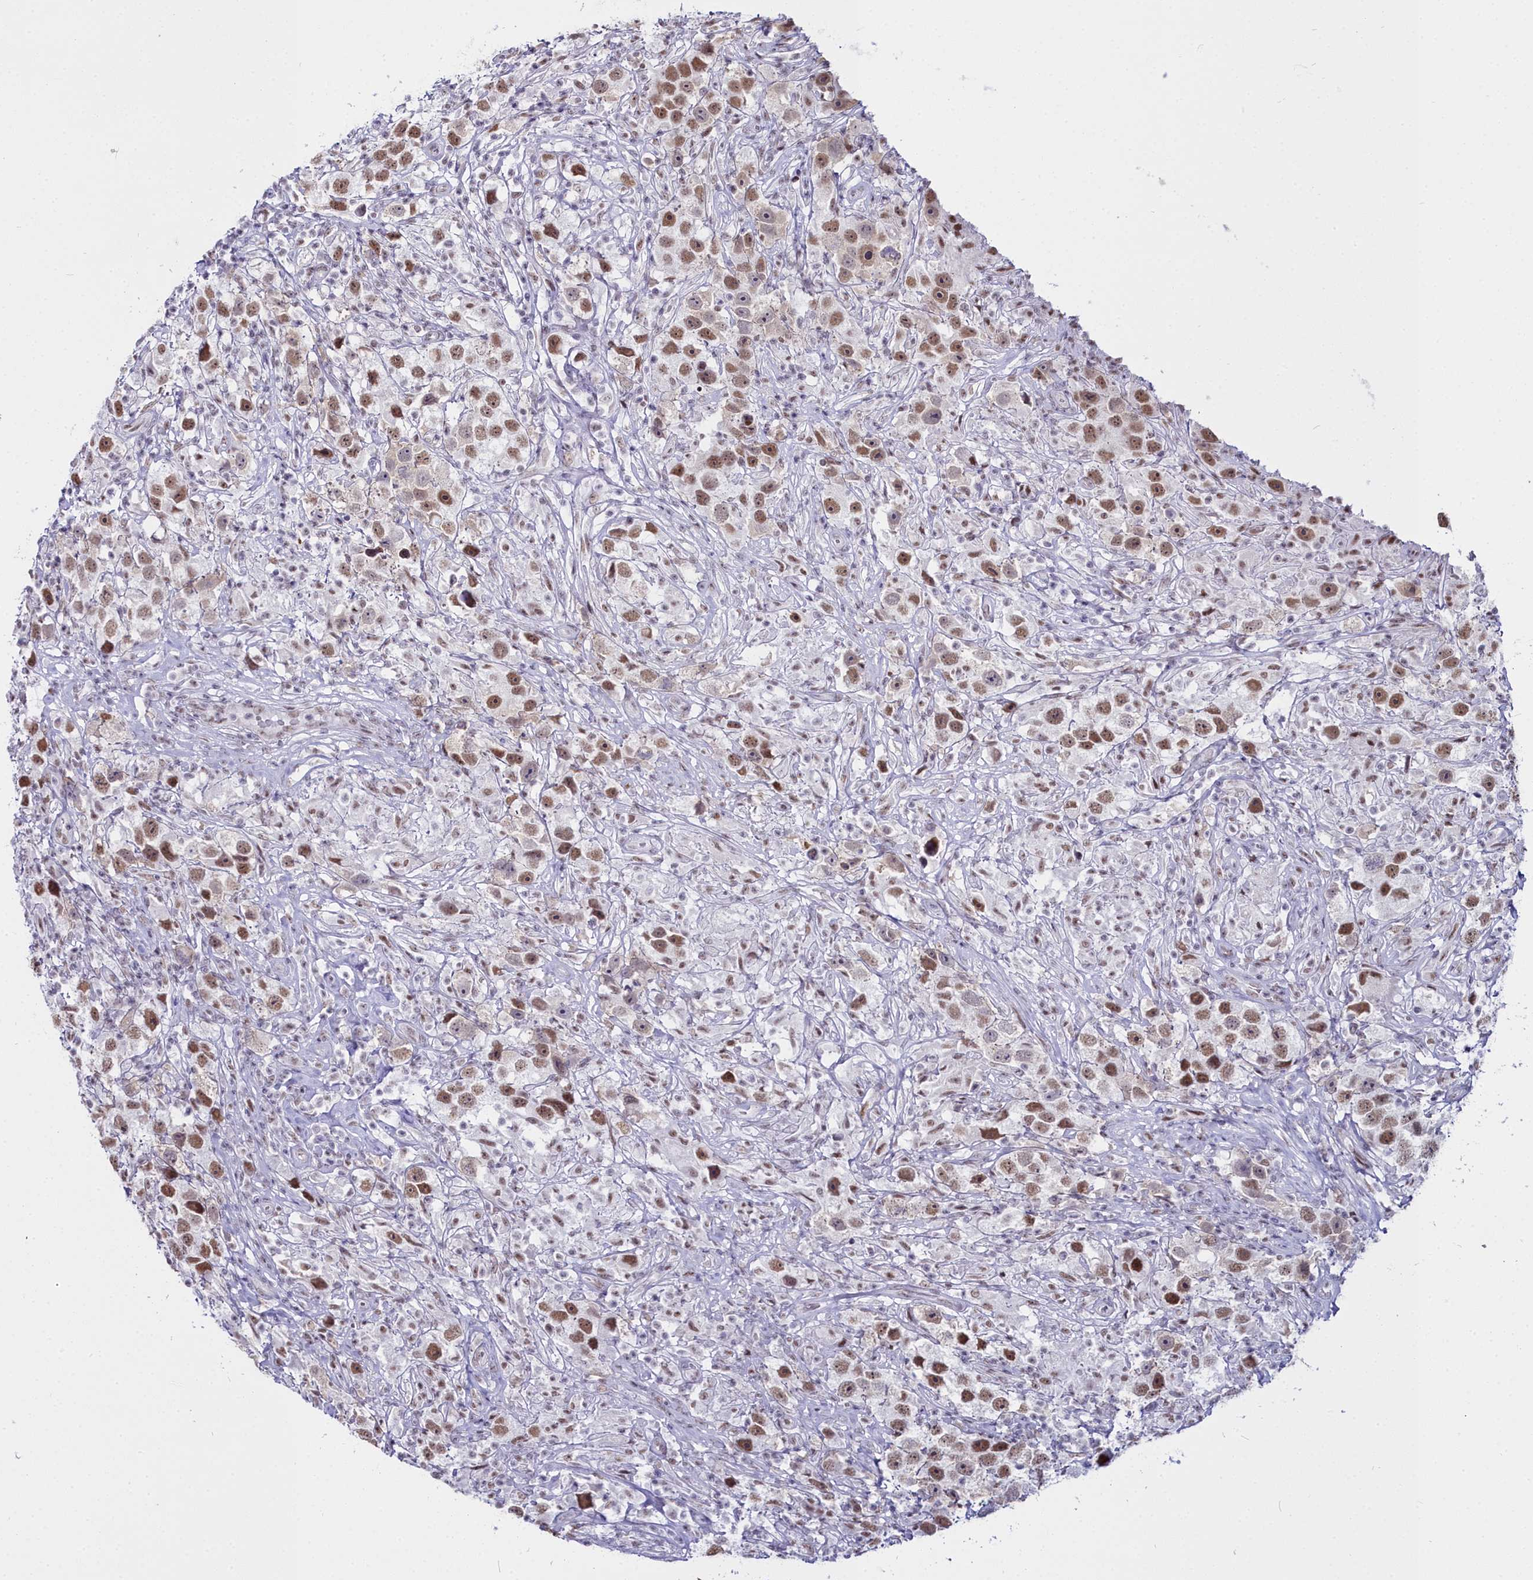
{"staining": {"intensity": "moderate", "quantity": ">75%", "location": "nuclear"}, "tissue": "testis cancer", "cell_type": "Tumor cells", "image_type": "cancer", "snomed": [{"axis": "morphology", "description": "Seminoma, NOS"}, {"axis": "topography", "description": "Testis"}], "caption": "Tumor cells display medium levels of moderate nuclear staining in approximately >75% of cells in testis cancer (seminoma). The staining is performed using DAB (3,3'-diaminobenzidine) brown chromogen to label protein expression. The nuclei are counter-stained blue using hematoxylin.", "gene": "RBM12", "patient": {"sex": "male", "age": 49}}